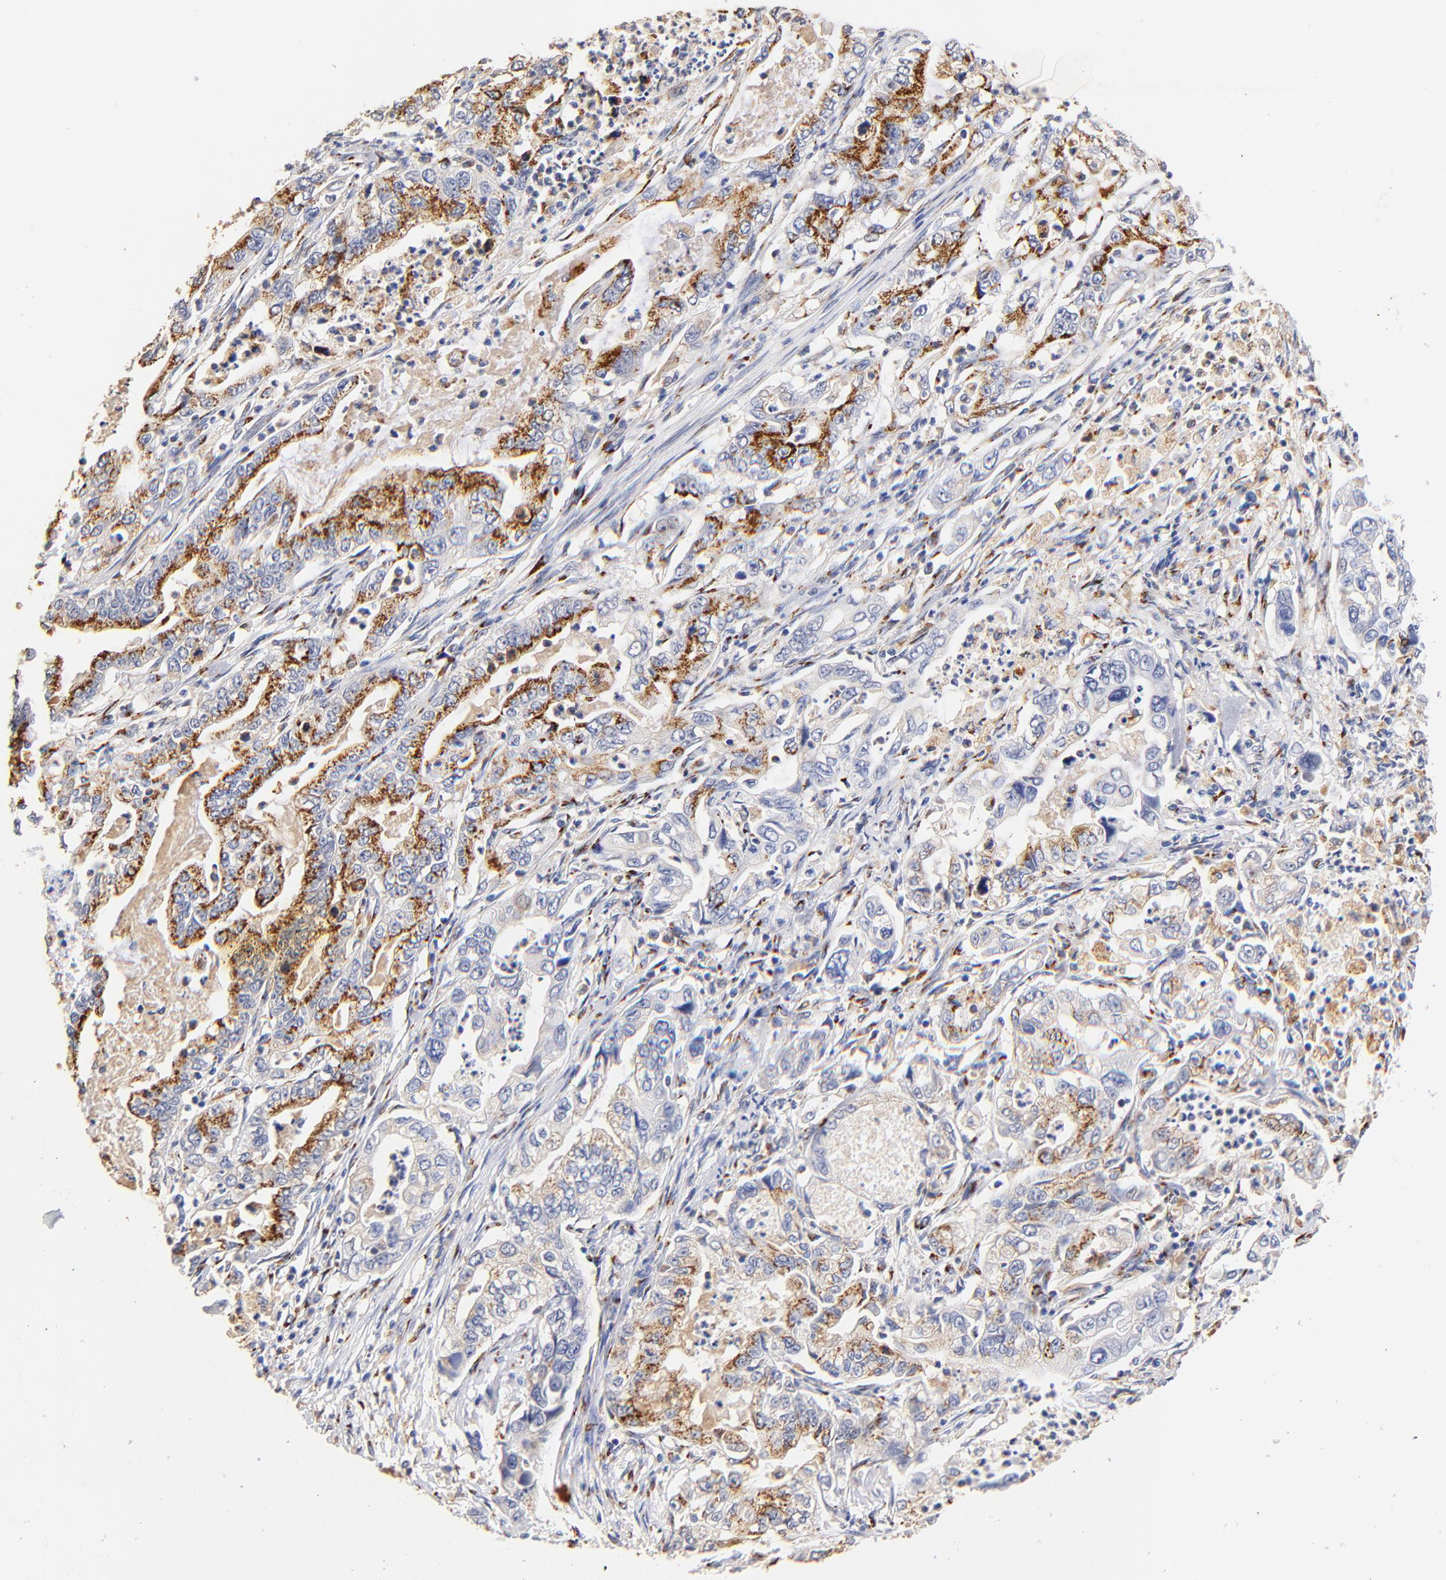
{"staining": {"intensity": "moderate", "quantity": ">75%", "location": "cytoplasmic/membranous"}, "tissue": "stomach cancer", "cell_type": "Tumor cells", "image_type": "cancer", "snomed": [{"axis": "morphology", "description": "Adenocarcinoma, NOS"}, {"axis": "topography", "description": "Pancreas"}, {"axis": "topography", "description": "Stomach, upper"}], "caption": "This photomicrograph displays stomach cancer (adenocarcinoma) stained with immunohistochemistry (IHC) to label a protein in brown. The cytoplasmic/membranous of tumor cells show moderate positivity for the protein. Nuclei are counter-stained blue.", "gene": "FMNL3", "patient": {"sex": "male", "age": 77}}